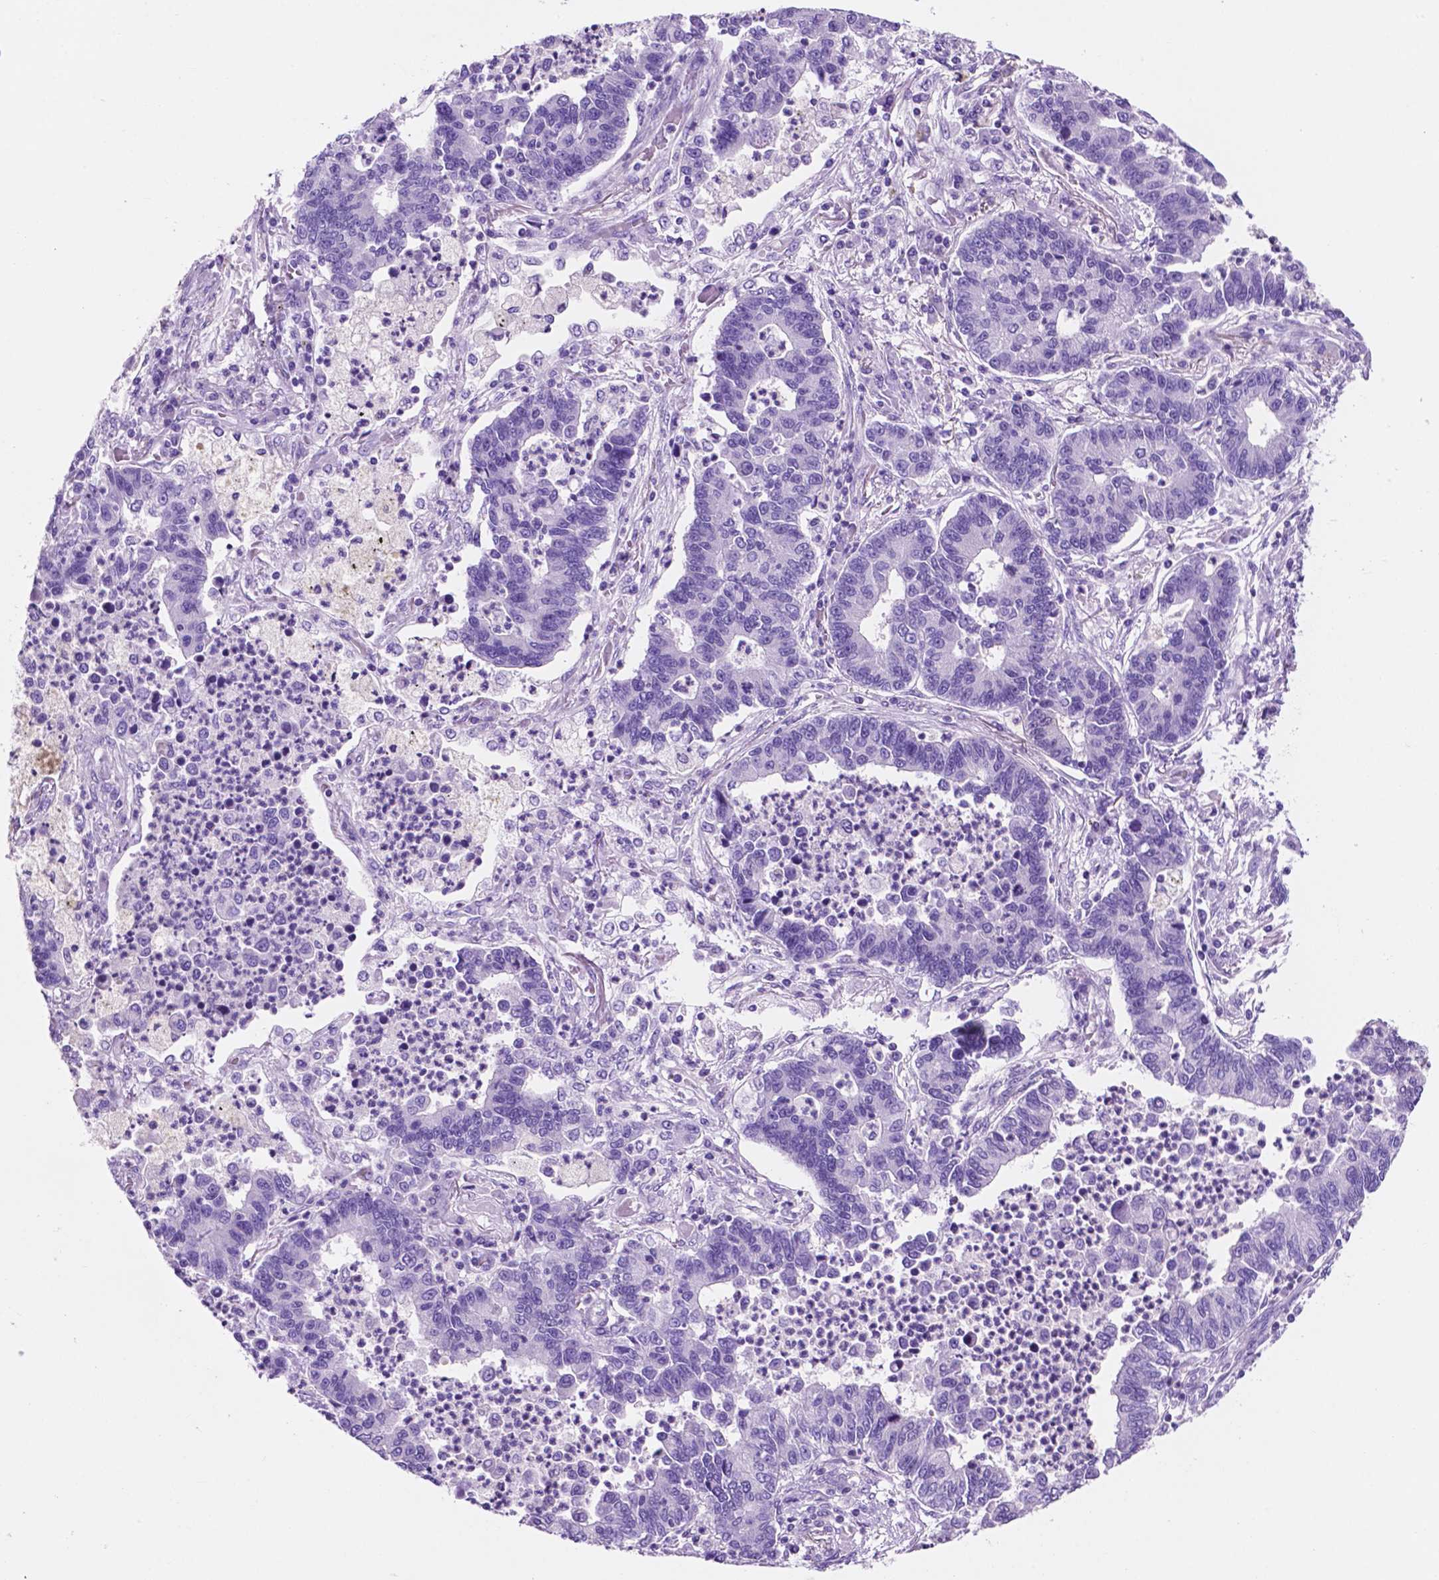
{"staining": {"intensity": "negative", "quantity": "none", "location": "none"}, "tissue": "lung cancer", "cell_type": "Tumor cells", "image_type": "cancer", "snomed": [{"axis": "morphology", "description": "Adenocarcinoma, NOS"}, {"axis": "topography", "description": "Lung"}], "caption": "DAB immunohistochemical staining of human lung cancer displays no significant expression in tumor cells.", "gene": "IGFN1", "patient": {"sex": "female", "age": 57}}